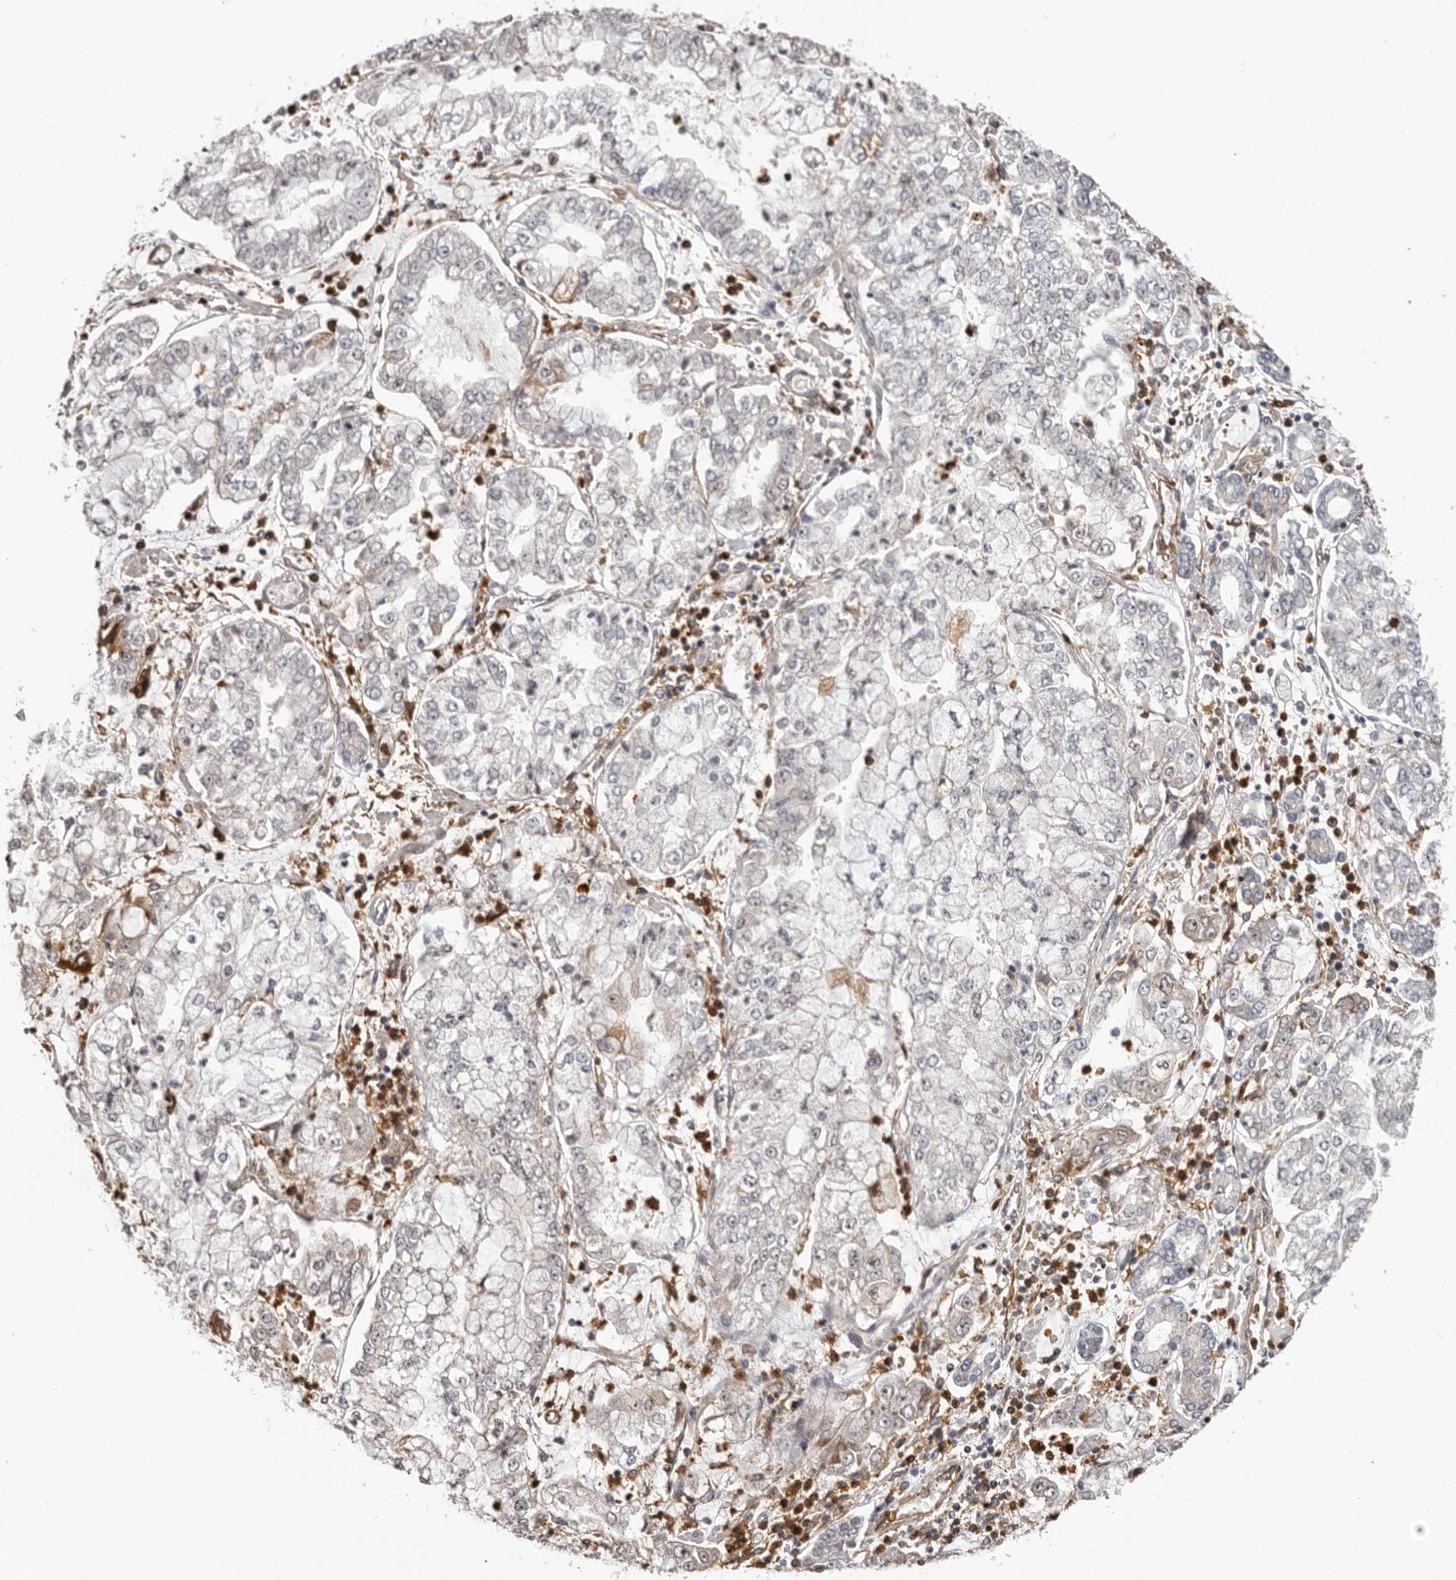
{"staining": {"intensity": "negative", "quantity": "none", "location": "none"}, "tissue": "stomach cancer", "cell_type": "Tumor cells", "image_type": "cancer", "snomed": [{"axis": "morphology", "description": "Adenocarcinoma, NOS"}, {"axis": "topography", "description": "Stomach"}], "caption": "High magnification brightfield microscopy of stomach cancer (adenocarcinoma) stained with DAB (3,3'-diaminobenzidine) (brown) and counterstained with hematoxylin (blue): tumor cells show no significant staining.", "gene": "PRR12", "patient": {"sex": "male", "age": 76}}